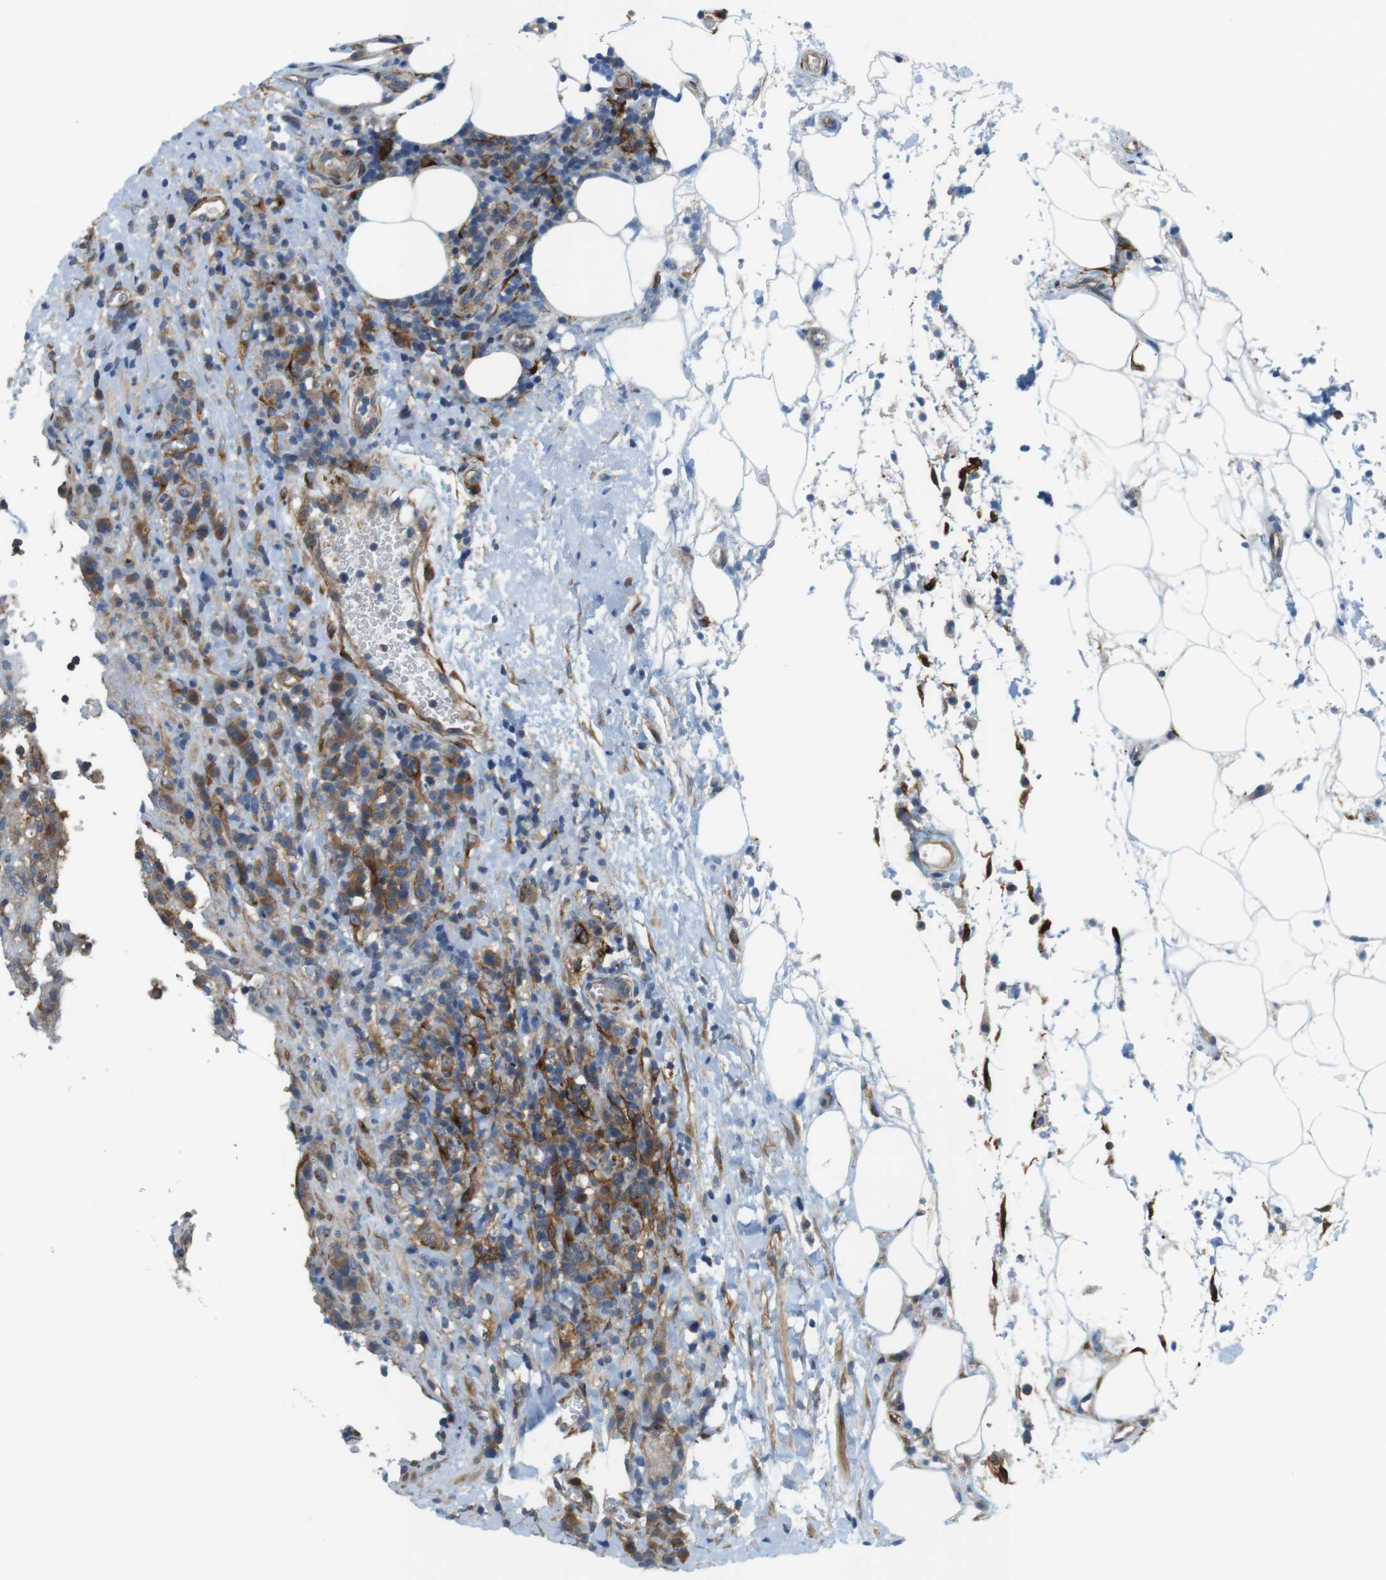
{"staining": {"intensity": "strong", "quantity": ">75%", "location": "cytoplasmic/membranous"}, "tissue": "lymphoma", "cell_type": "Tumor cells", "image_type": "cancer", "snomed": [{"axis": "morphology", "description": "Malignant lymphoma, non-Hodgkin's type, High grade"}, {"axis": "topography", "description": "Lymph node"}], "caption": "IHC of human lymphoma shows high levels of strong cytoplasmic/membranous expression in about >75% of tumor cells.", "gene": "DCLK1", "patient": {"sex": "female", "age": 76}}